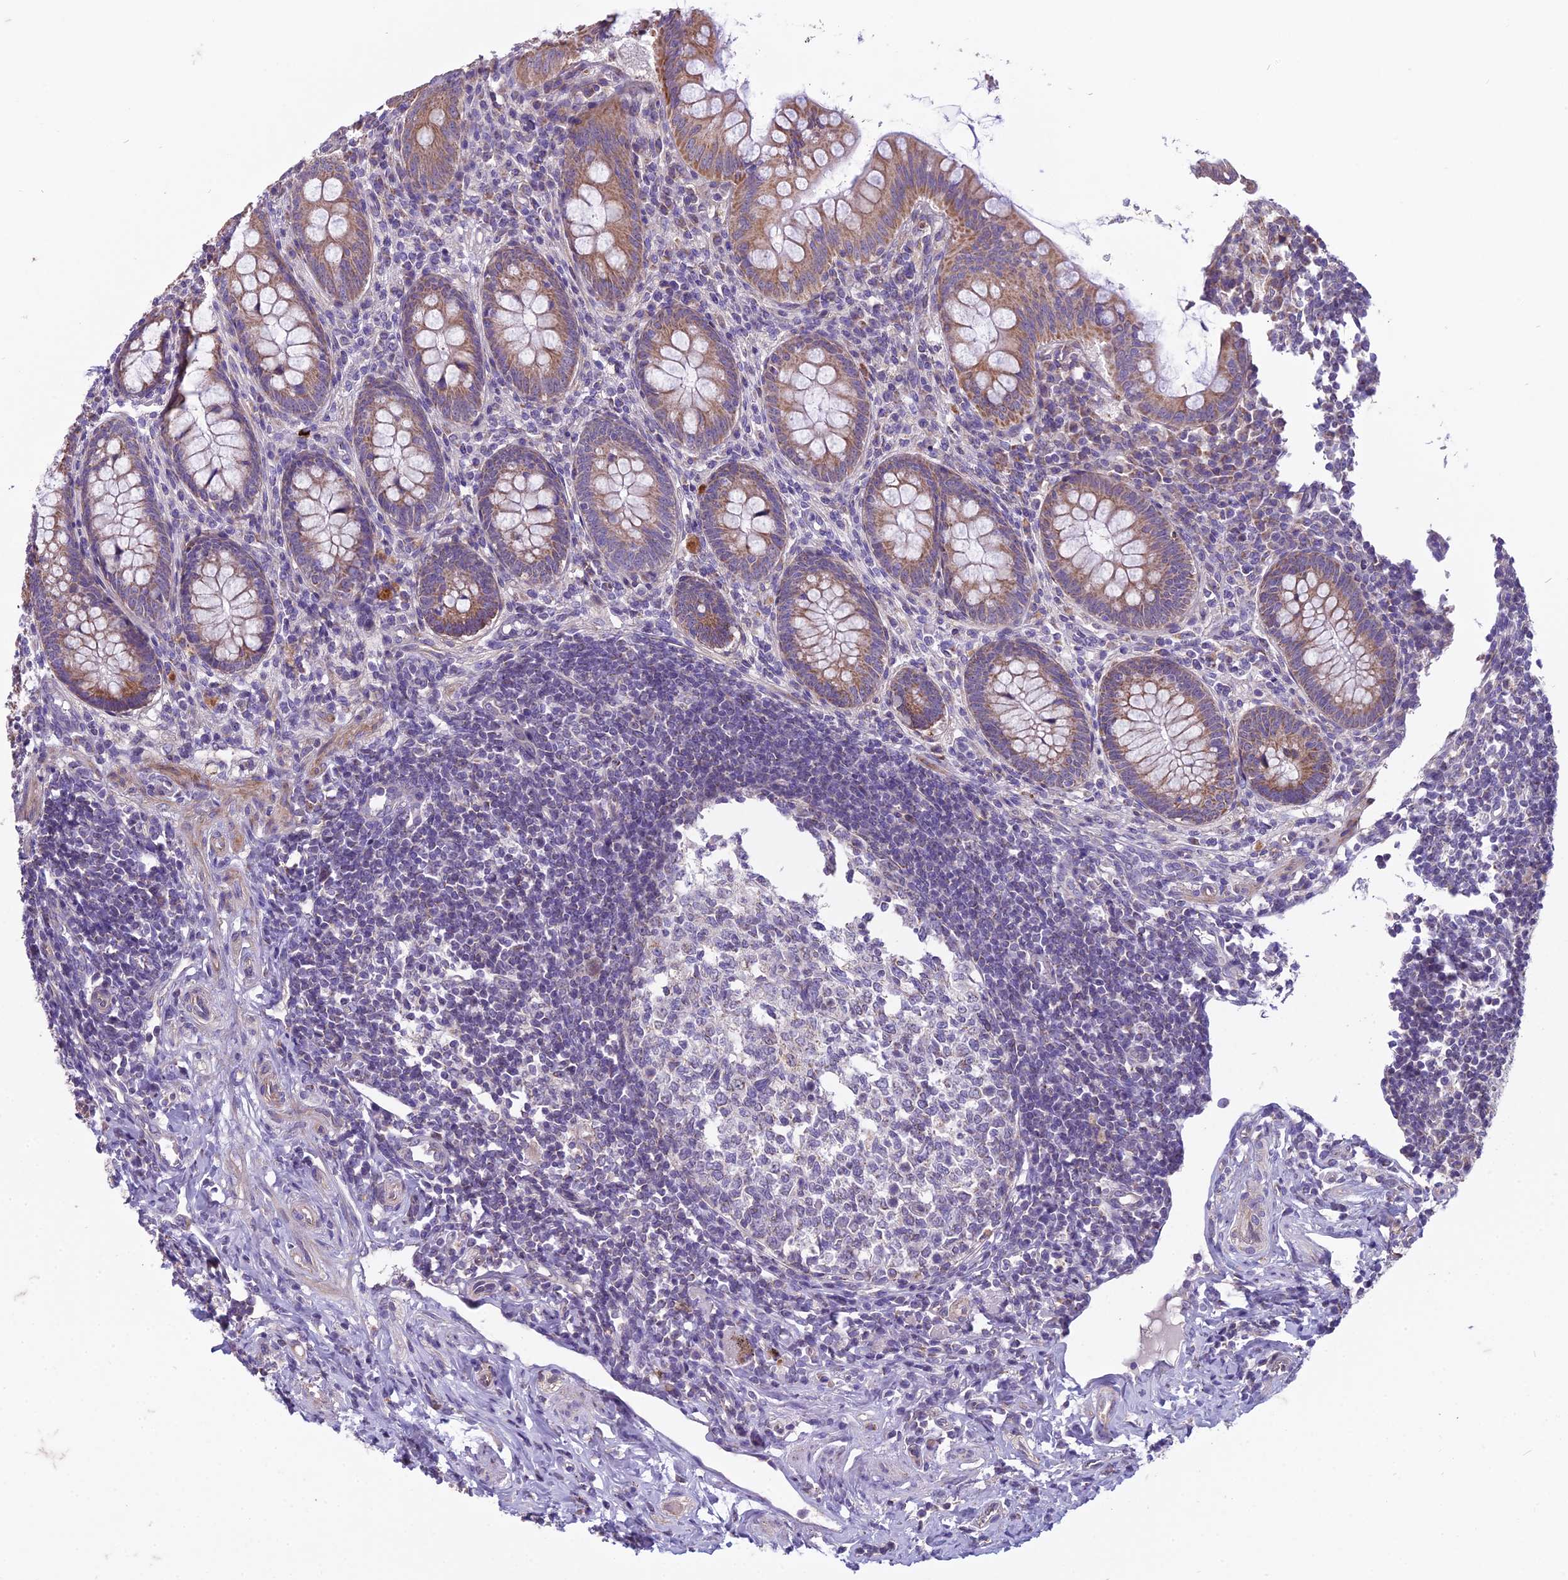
{"staining": {"intensity": "moderate", "quantity": ">75%", "location": "cytoplasmic/membranous"}, "tissue": "appendix", "cell_type": "Glandular cells", "image_type": "normal", "snomed": [{"axis": "morphology", "description": "Normal tissue, NOS"}, {"axis": "topography", "description": "Appendix"}], "caption": "Protein analysis of benign appendix displays moderate cytoplasmic/membranous staining in approximately >75% of glandular cells.", "gene": "DUS2", "patient": {"sex": "female", "age": 33}}